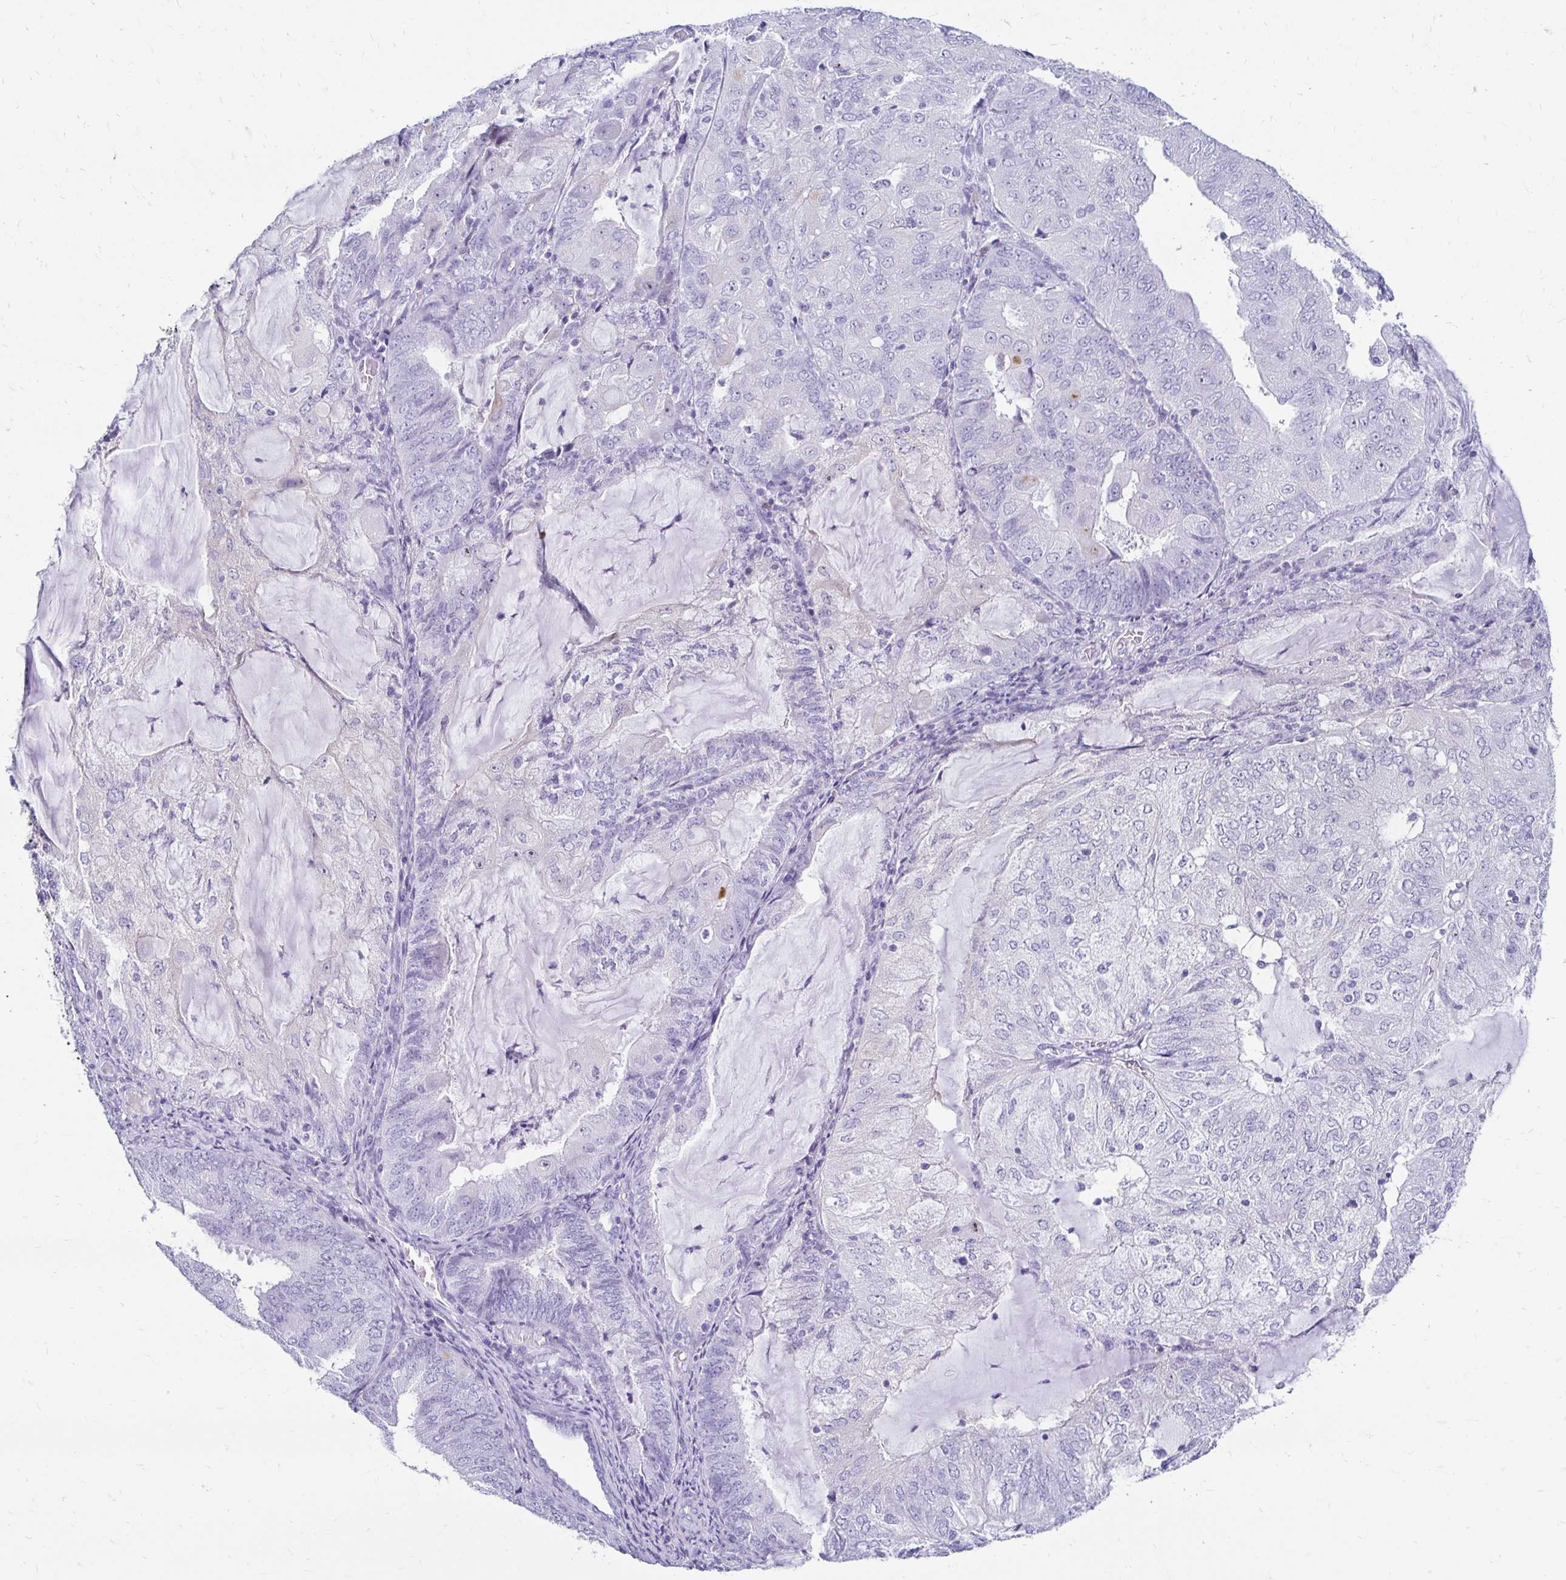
{"staining": {"intensity": "negative", "quantity": "none", "location": "none"}, "tissue": "endometrial cancer", "cell_type": "Tumor cells", "image_type": "cancer", "snomed": [{"axis": "morphology", "description": "Adenocarcinoma, NOS"}, {"axis": "topography", "description": "Endometrium"}], "caption": "An image of adenocarcinoma (endometrial) stained for a protein exhibits no brown staining in tumor cells. (DAB (3,3'-diaminobenzidine) immunohistochemistry (IHC), high magnification).", "gene": "CST6", "patient": {"sex": "female", "age": 81}}